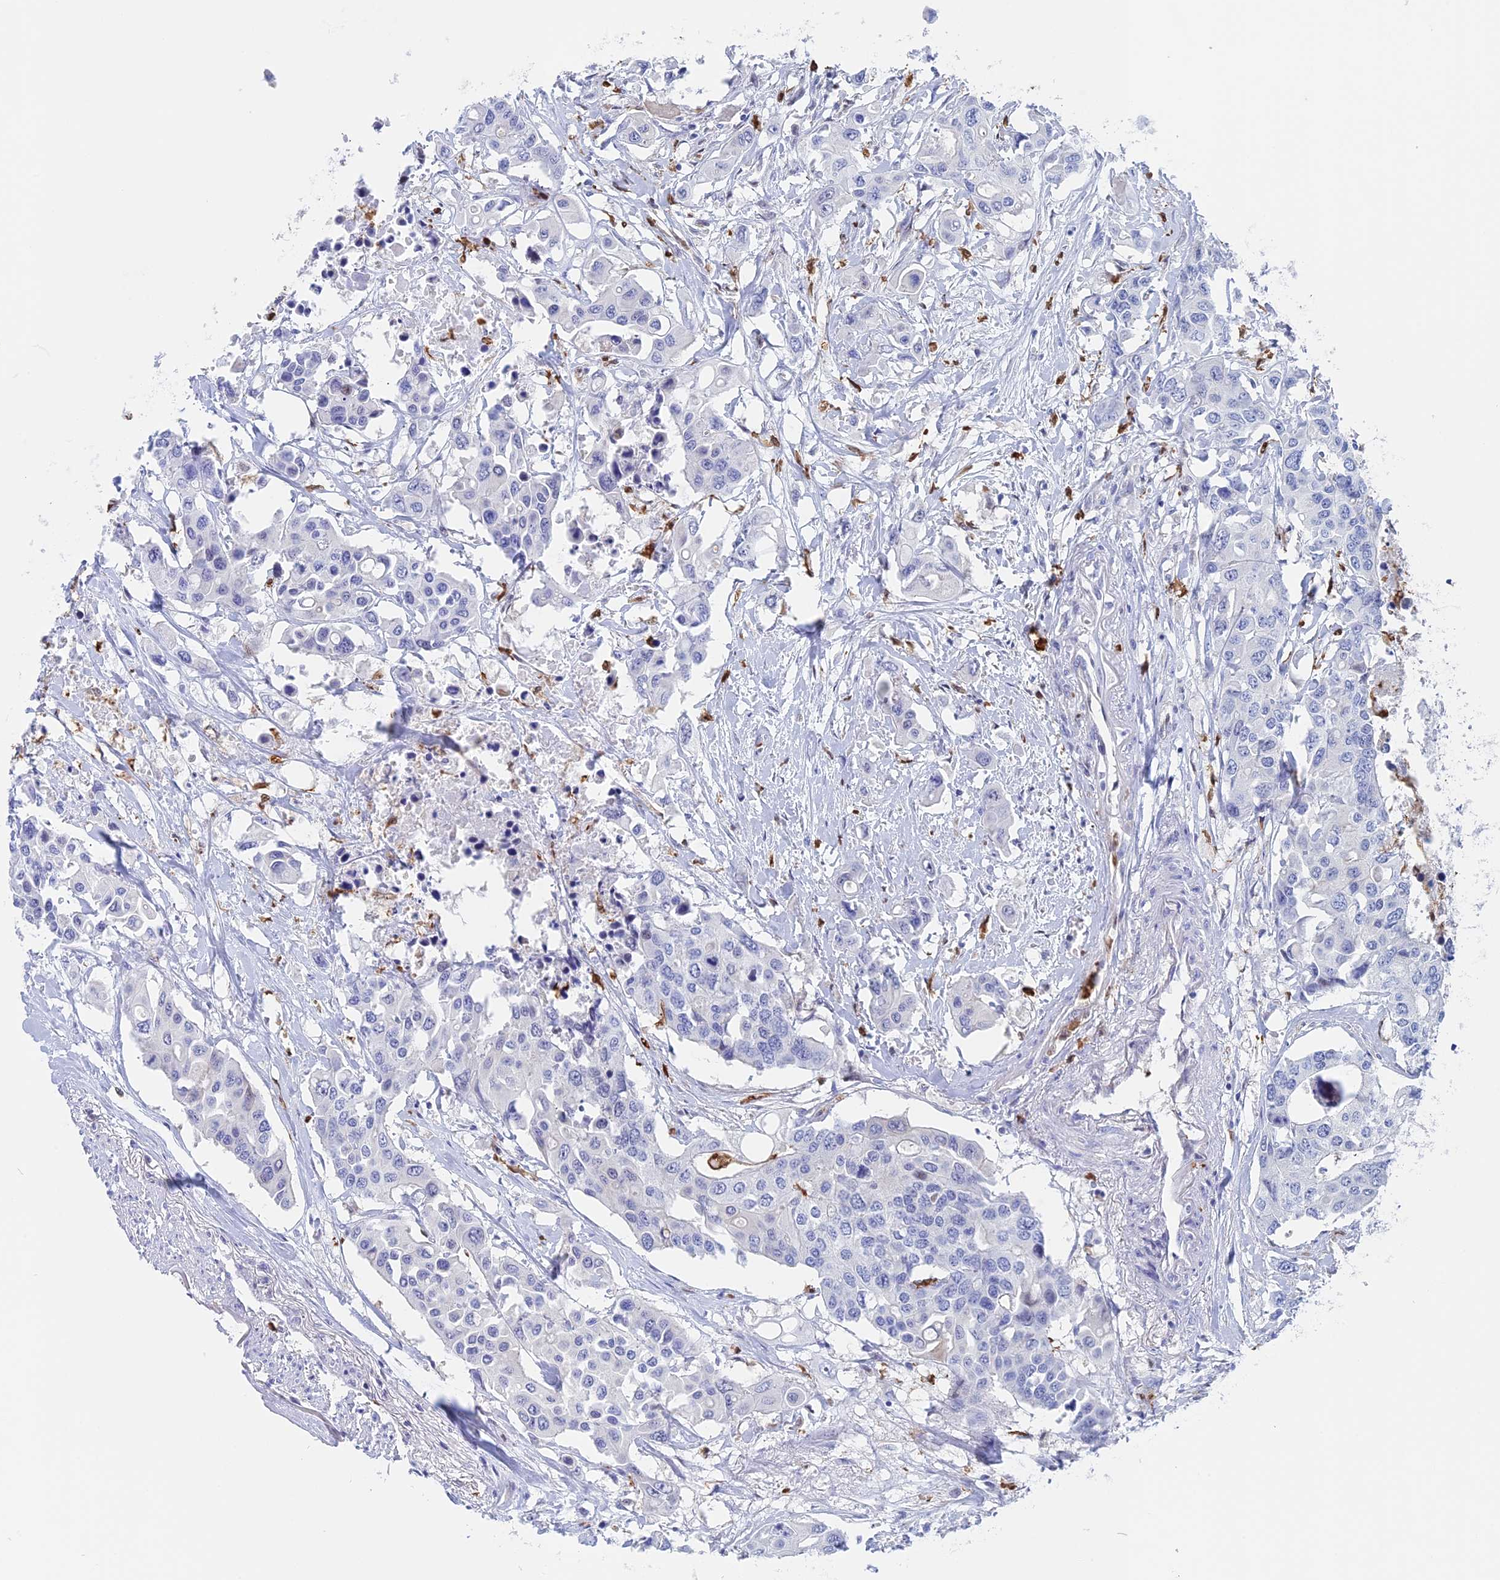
{"staining": {"intensity": "negative", "quantity": "none", "location": "none"}, "tissue": "colorectal cancer", "cell_type": "Tumor cells", "image_type": "cancer", "snomed": [{"axis": "morphology", "description": "Adenocarcinoma, NOS"}, {"axis": "topography", "description": "Colon"}], "caption": "Human colorectal cancer stained for a protein using immunohistochemistry (IHC) exhibits no expression in tumor cells.", "gene": "SLC26A1", "patient": {"sex": "male", "age": 77}}